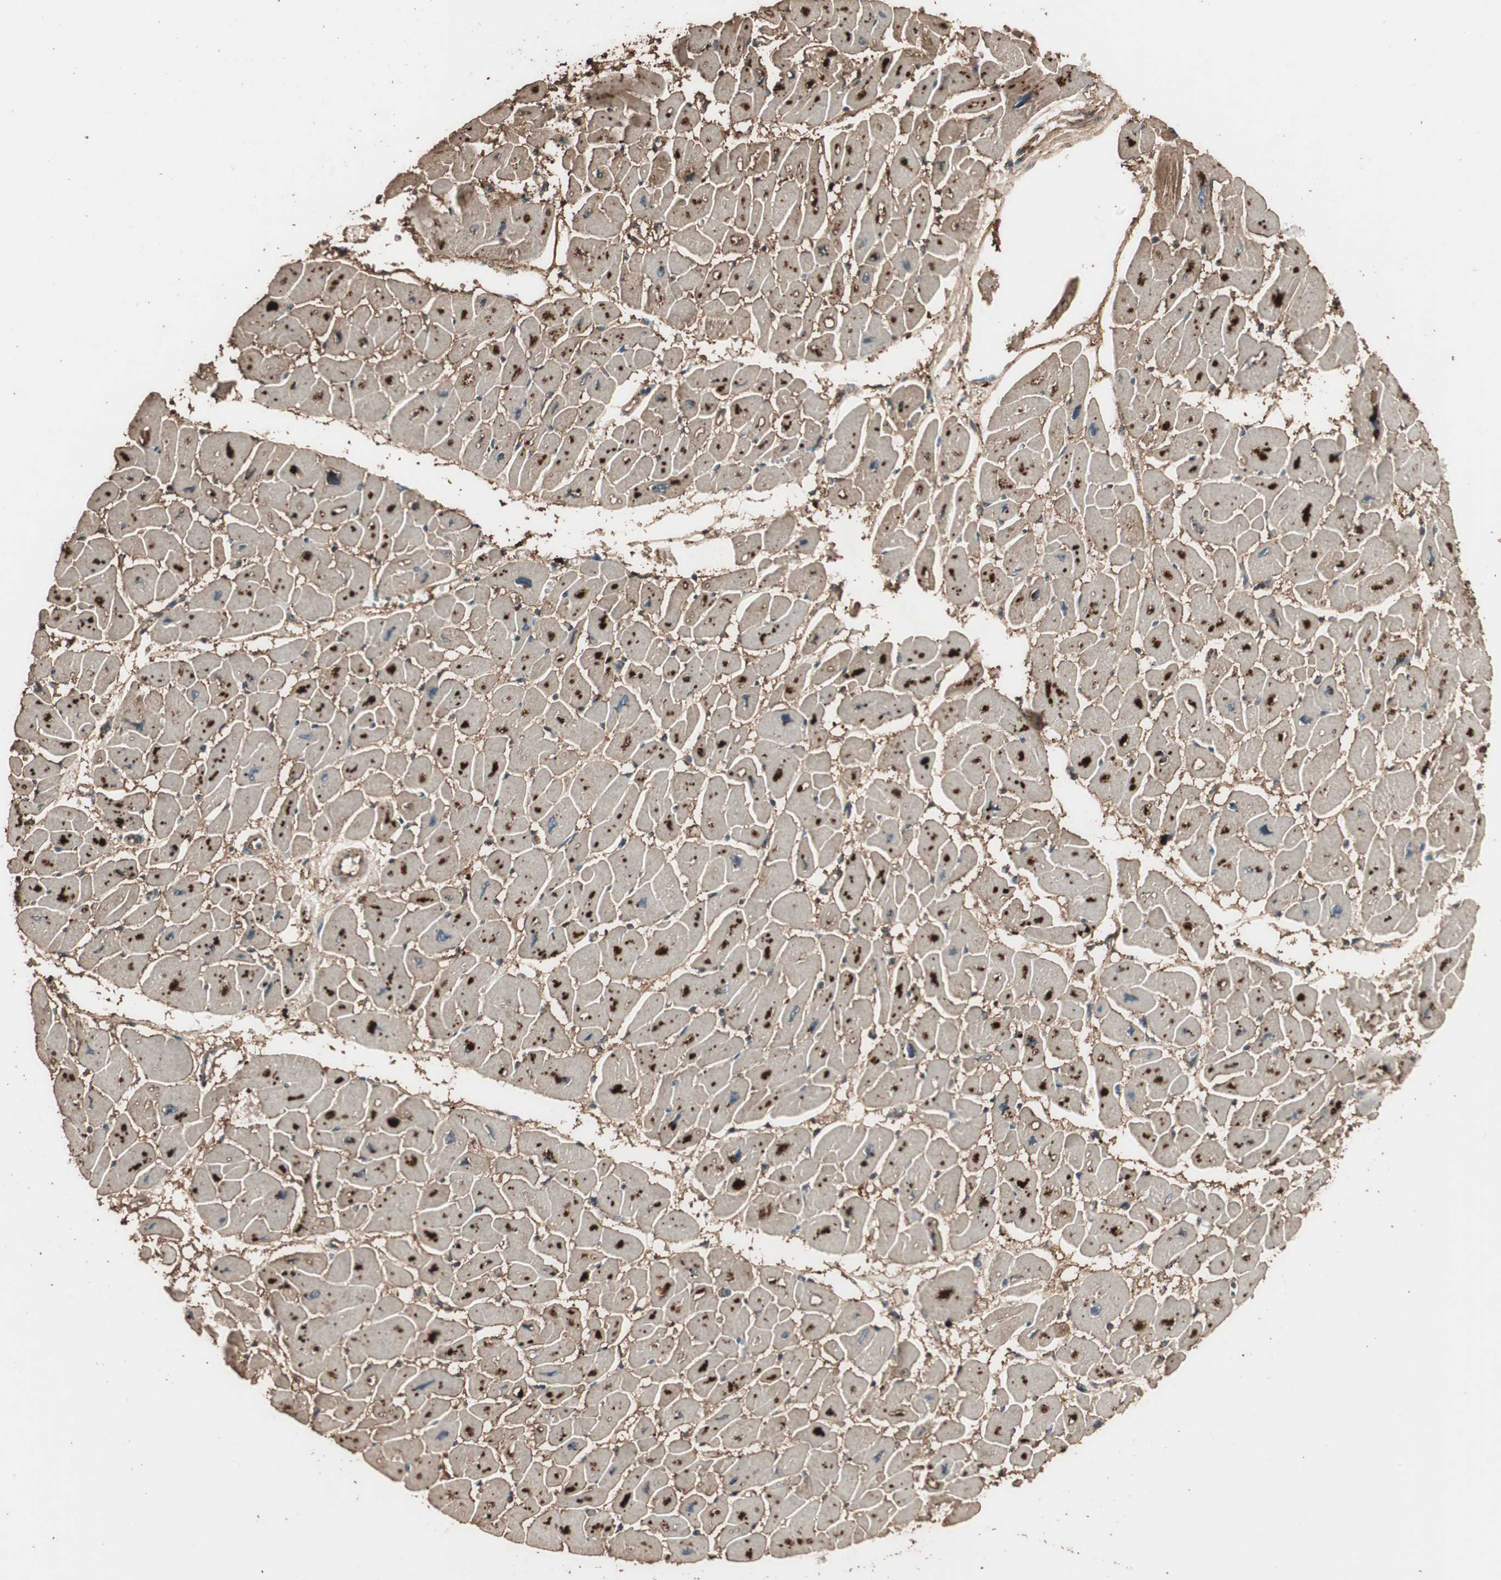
{"staining": {"intensity": "moderate", "quantity": "<25%", "location": "cytoplasmic/membranous"}, "tissue": "heart muscle", "cell_type": "Cardiomyocytes", "image_type": "normal", "snomed": [{"axis": "morphology", "description": "Normal tissue, NOS"}, {"axis": "topography", "description": "Heart"}], "caption": "A photomicrograph of human heart muscle stained for a protein exhibits moderate cytoplasmic/membranous brown staining in cardiomyocytes. (Brightfield microscopy of DAB IHC at high magnification).", "gene": "CCN4", "patient": {"sex": "female", "age": 54}}